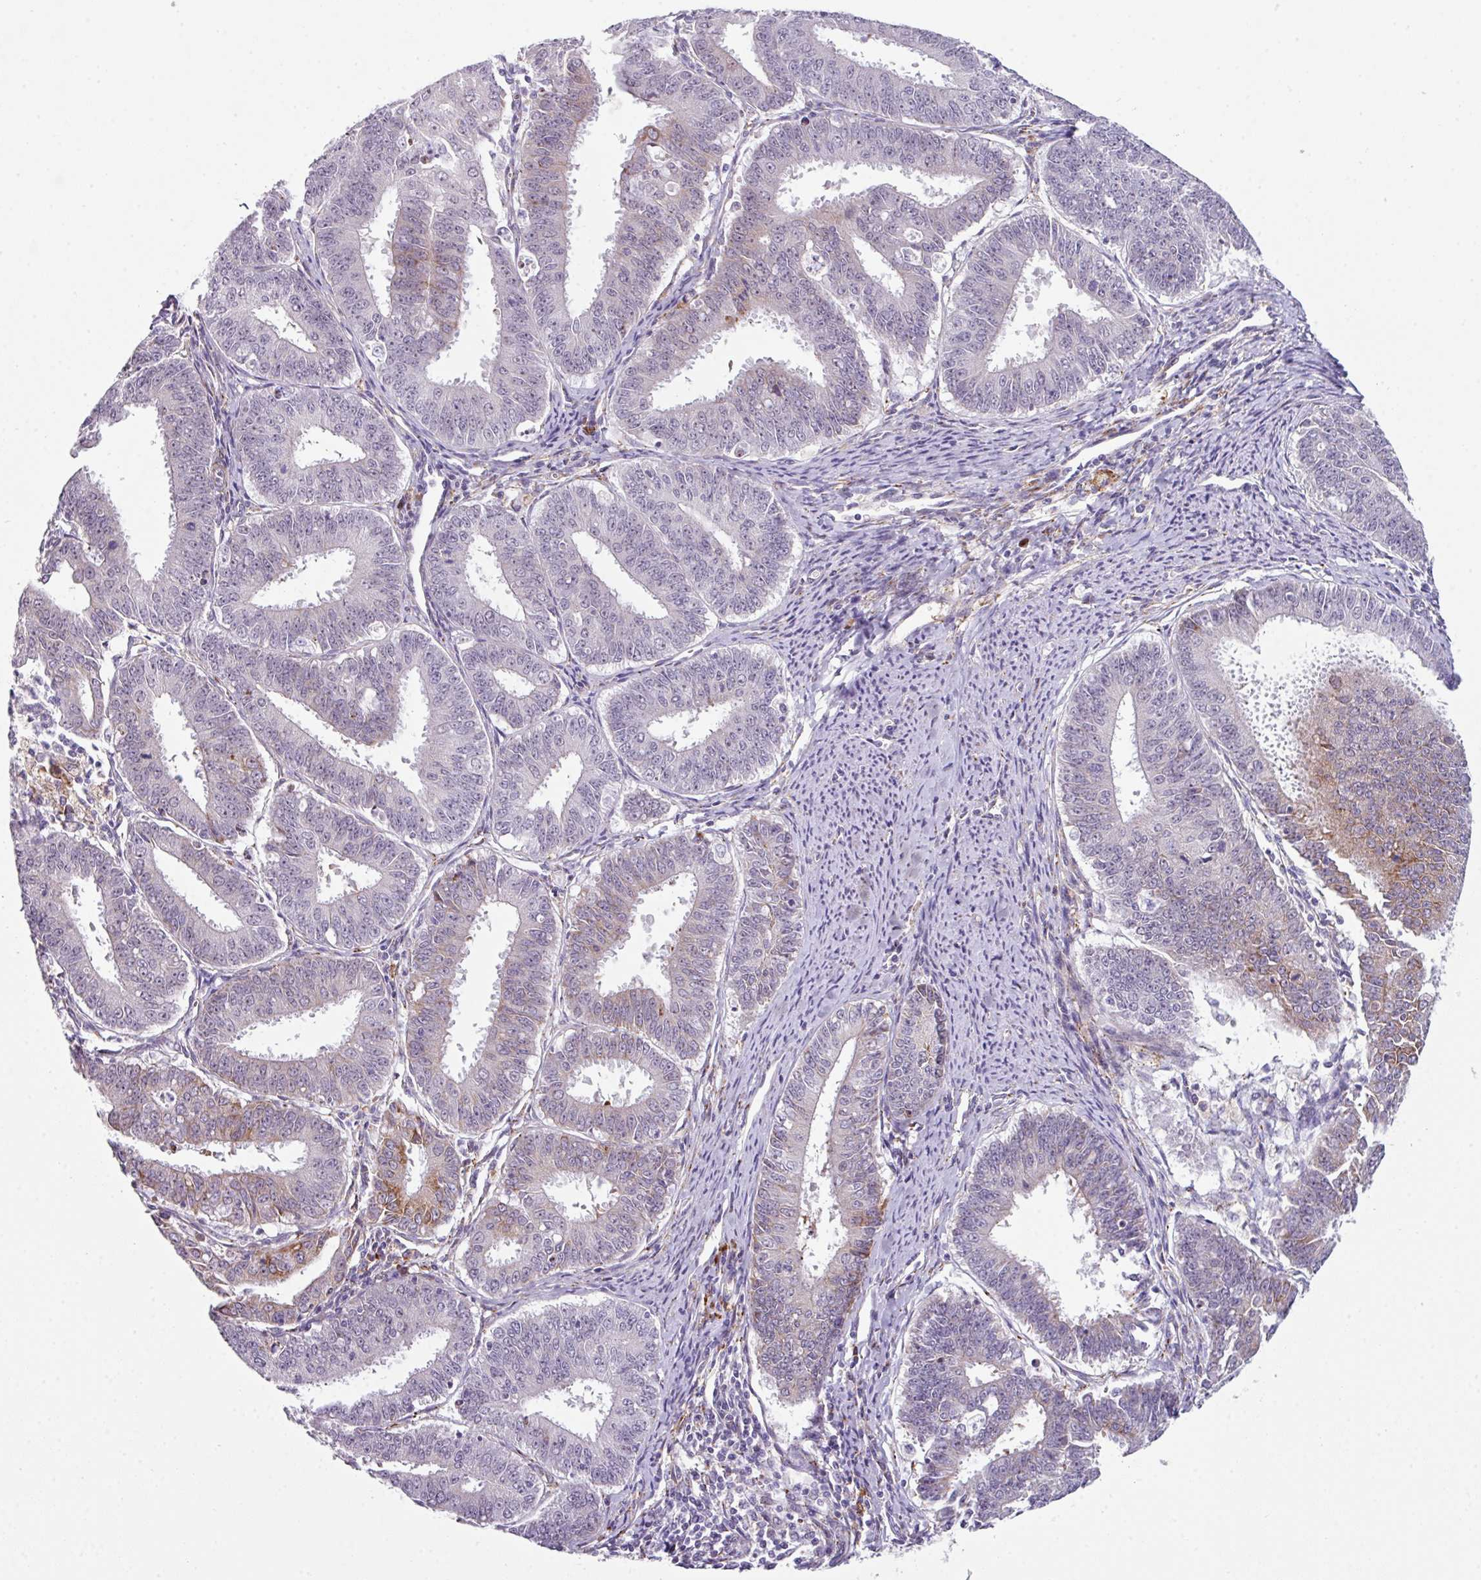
{"staining": {"intensity": "moderate", "quantity": "<25%", "location": "cytoplasmic/membranous"}, "tissue": "endometrial cancer", "cell_type": "Tumor cells", "image_type": "cancer", "snomed": [{"axis": "morphology", "description": "Adenocarcinoma, NOS"}, {"axis": "topography", "description": "Endometrium"}], "caption": "DAB immunohistochemical staining of endometrial adenocarcinoma shows moderate cytoplasmic/membranous protein expression in about <25% of tumor cells. (IHC, brightfield microscopy, high magnification).", "gene": "BMS1", "patient": {"sex": "female", "age": 73}}